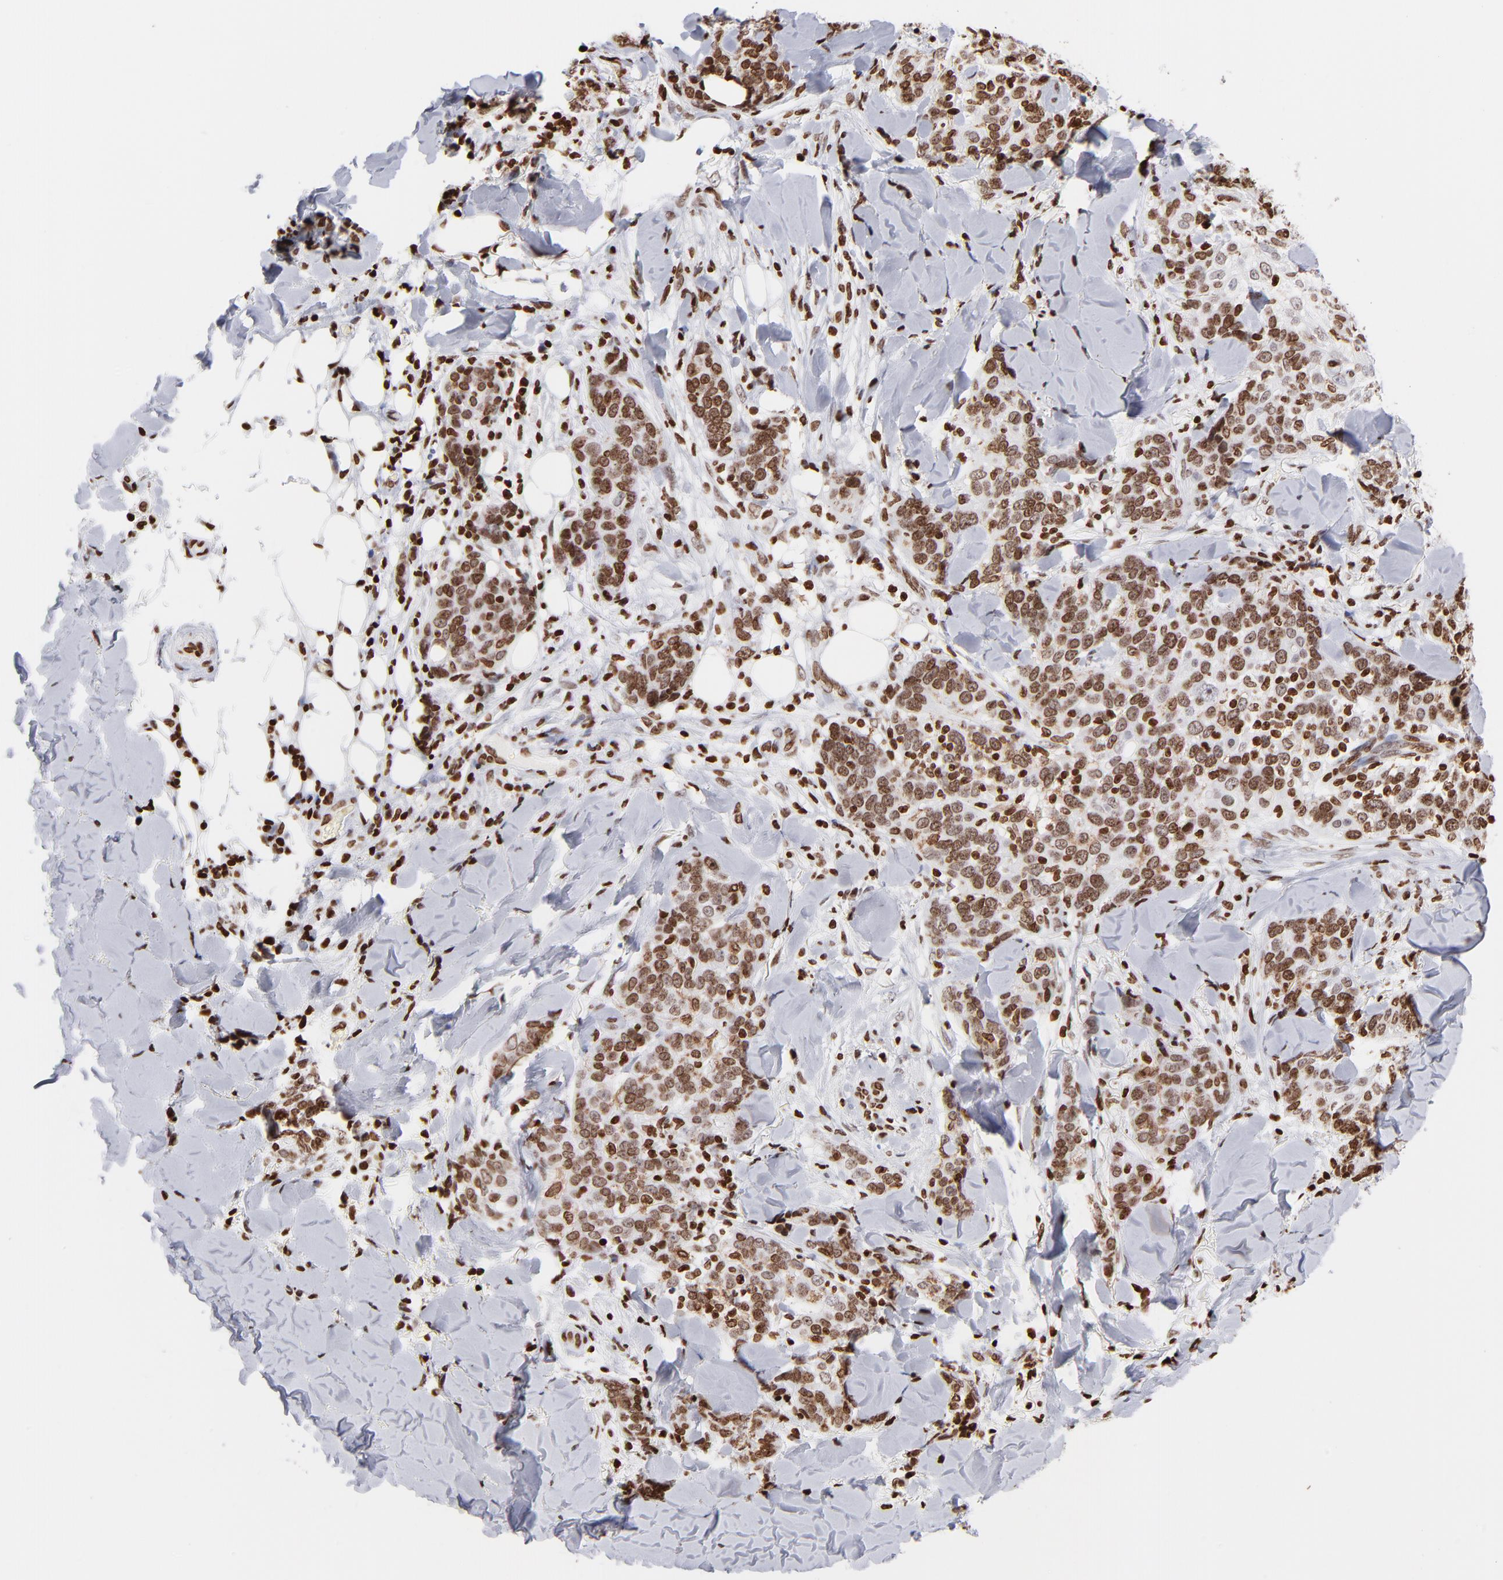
{"staining": {"intensity": "strong", "quantity": ">75%", "location": "nuclear"}, "tissue": "skin cancer", "cell_type": "Tumor cells", "image_type": "cancer", "snomed": [{"axis": "morphology", "description": "Normal tissue, NOS"}, {"axis": "morphology", "description": "Squamous cell carcinoma, NOS"}, {"axis": "topography", "description": "Skin"}], "caption": "Immunohistochemical staining of squamous cell carcinoma (skin) reveals high levels of strong nuclear protein positivity in approximately >75% of tumor cells. The staining was performed using DAB, with brown indicating positive protein expression. Nuclei are stained blue with hematoxylin.", "gene": "RTL4", "patient": {"sex": "female", "age": 83}}